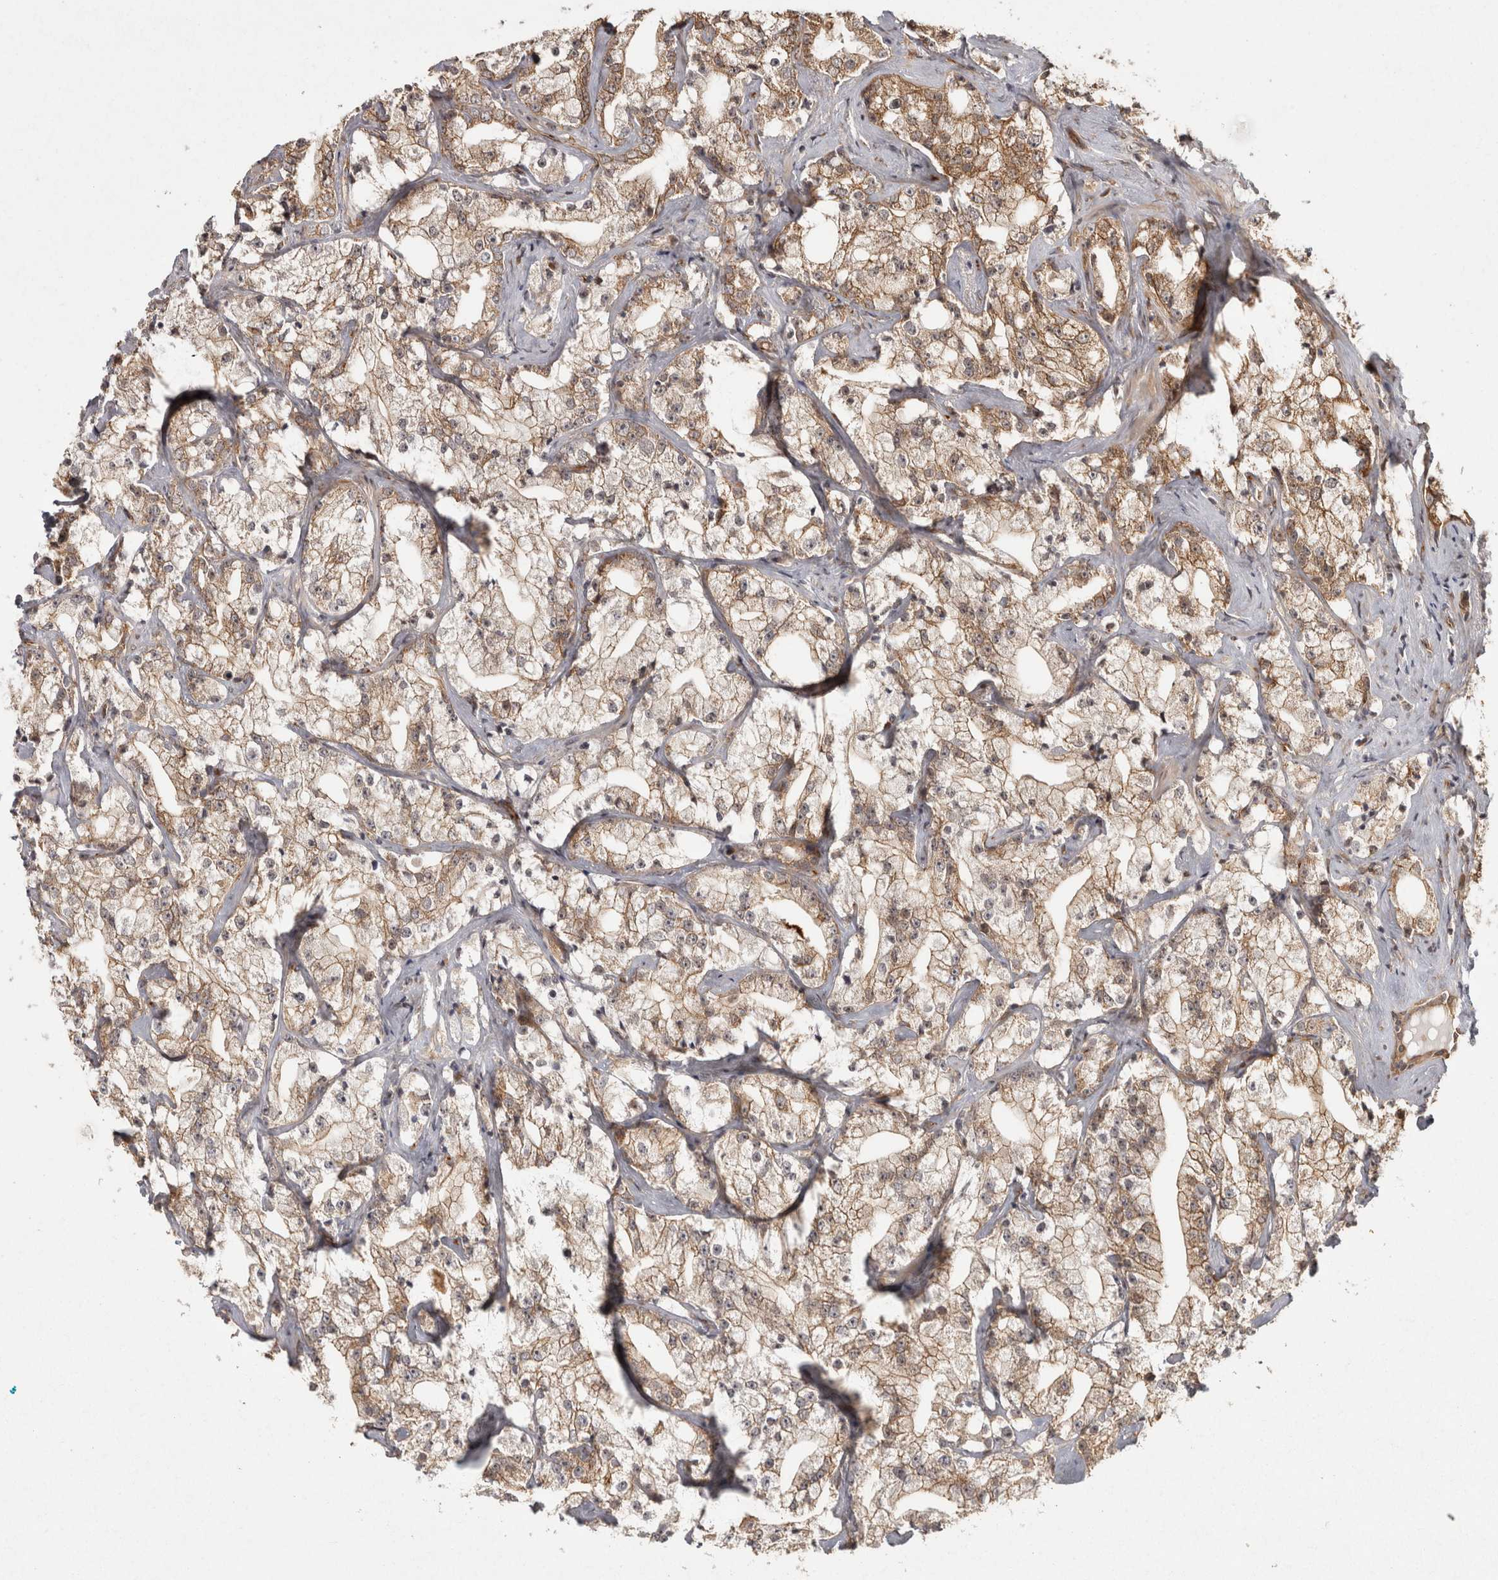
{"staining": {"intensity": "moderate", "quantity": ">75%", "location": "cytoplasmic/membranous"}, "tissue": "prostate cancer", "cell_type": "Tumor cells", "image_type": "cancer", "snomed": [{"axis": "morphology", "description": "Adenocarcinoma, High grade"}, {"axis": "topography", "description": "Prostate"}], "caption": "IHC (DAB (3,3'-diaminobenzidine)) staining of prostate cancer displays moderate cytoplasmic/membranous protein expression in about >75% of tumor cells.", "gene": "CAMSAP2", "patient": {"sex": "male", "age": 64}}